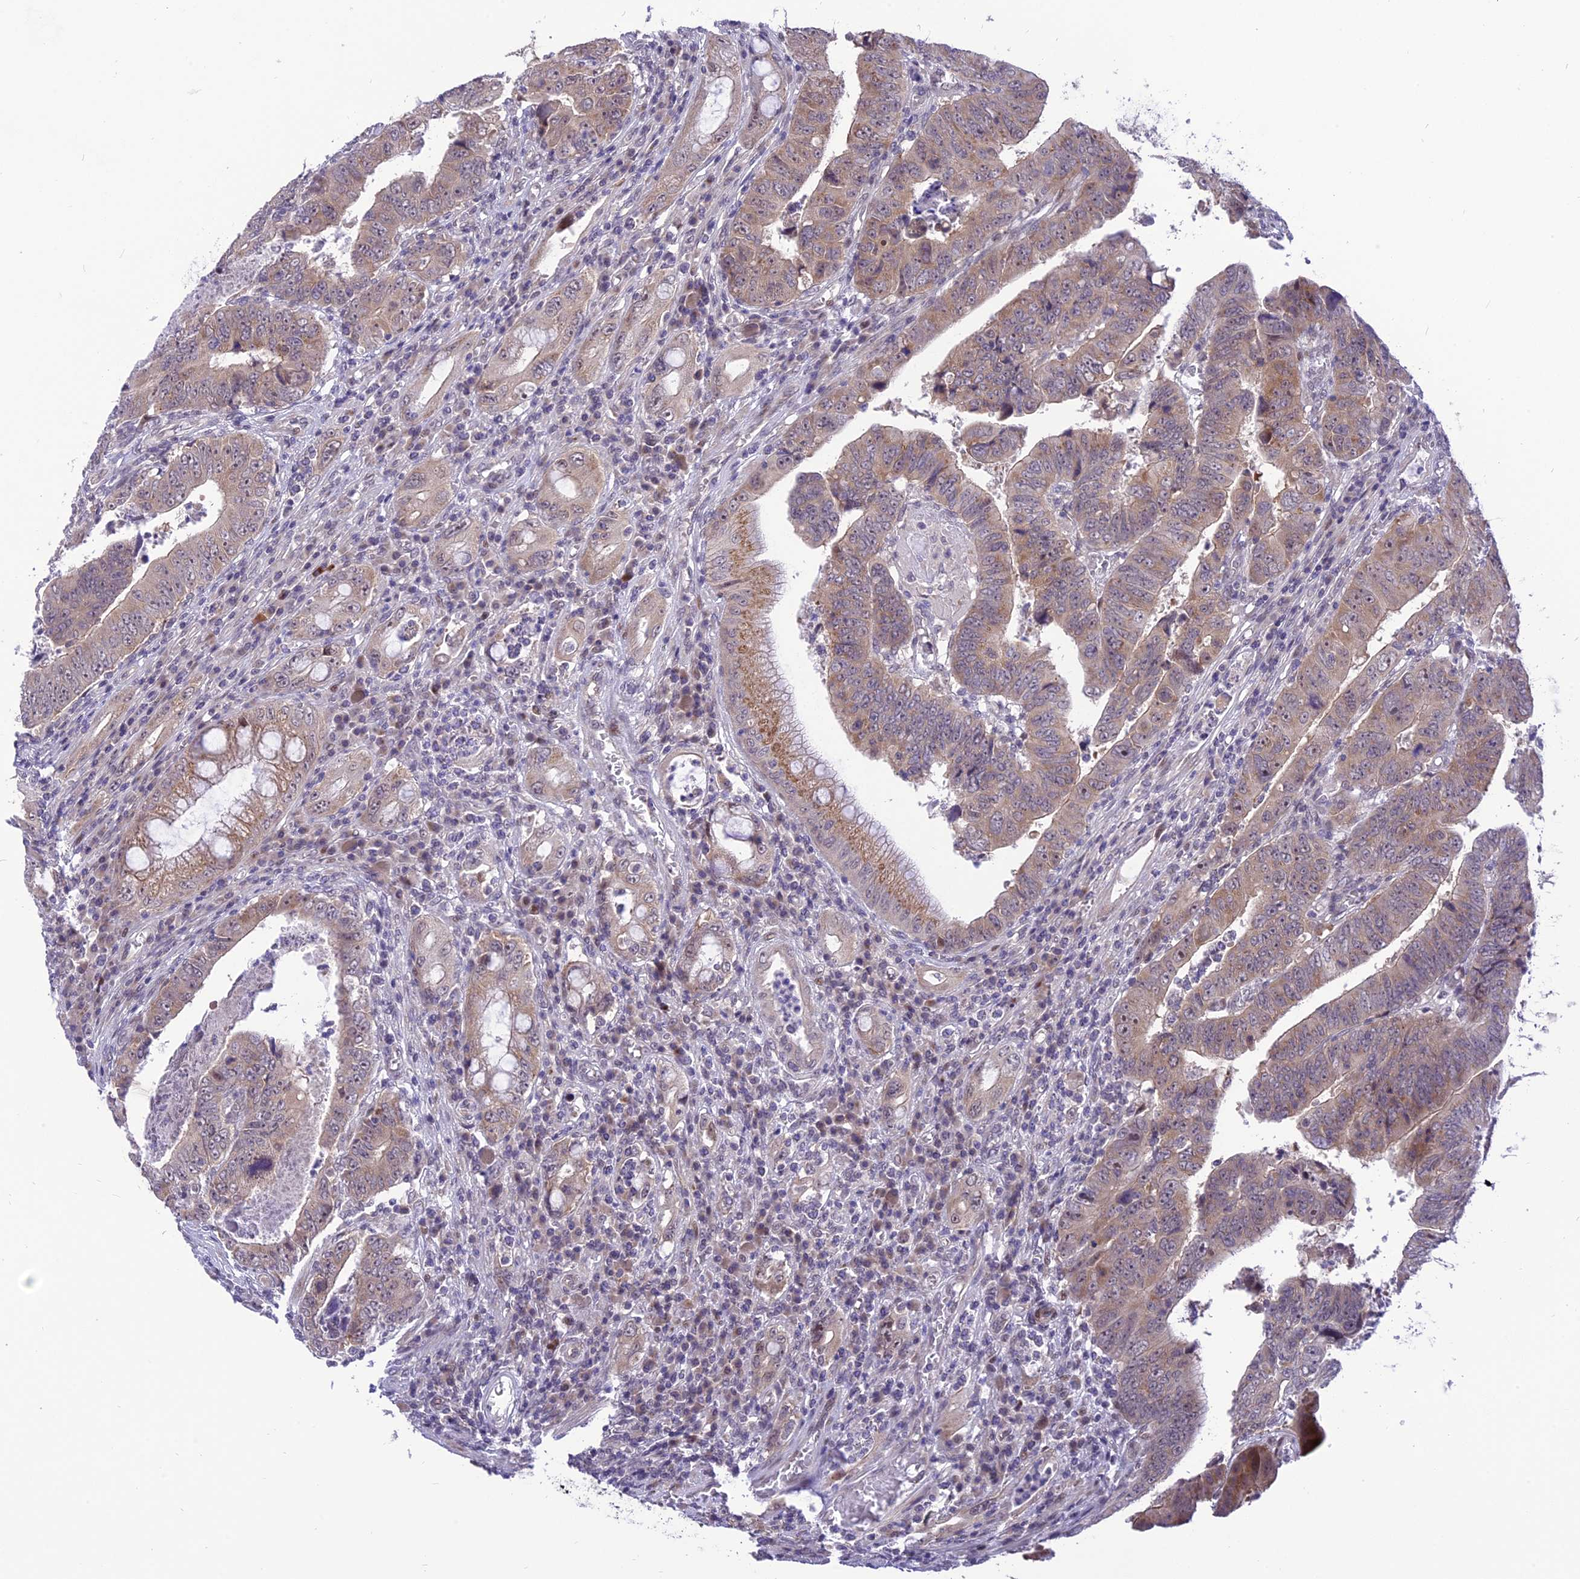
{"staining": {"intensity": "weak", "quantity": ">75%", "location": "cytoplasmic/membranous"}, "tissue": "colorectal cancer", "cell_type": "Tumor cells", "image_type": "cancer", "snomed": [{"axis": "morphology", "description": "Normal tissue, NOS"}, {"axis": "morphology", "description": "Adenocarcinoma, NOS"}, {"axis": "topography", "description": "Rectum"}], "caption": "High-power microscopy captured an immunohistochemistry photomicrograph of colorectal cancer (adenocarcinoma), revealing weak cytoplasmic/membranous staining in approximately >75% of tumor cells.", "gene": "ZNF837", "patient": {"sex": "female", "age": 65}}